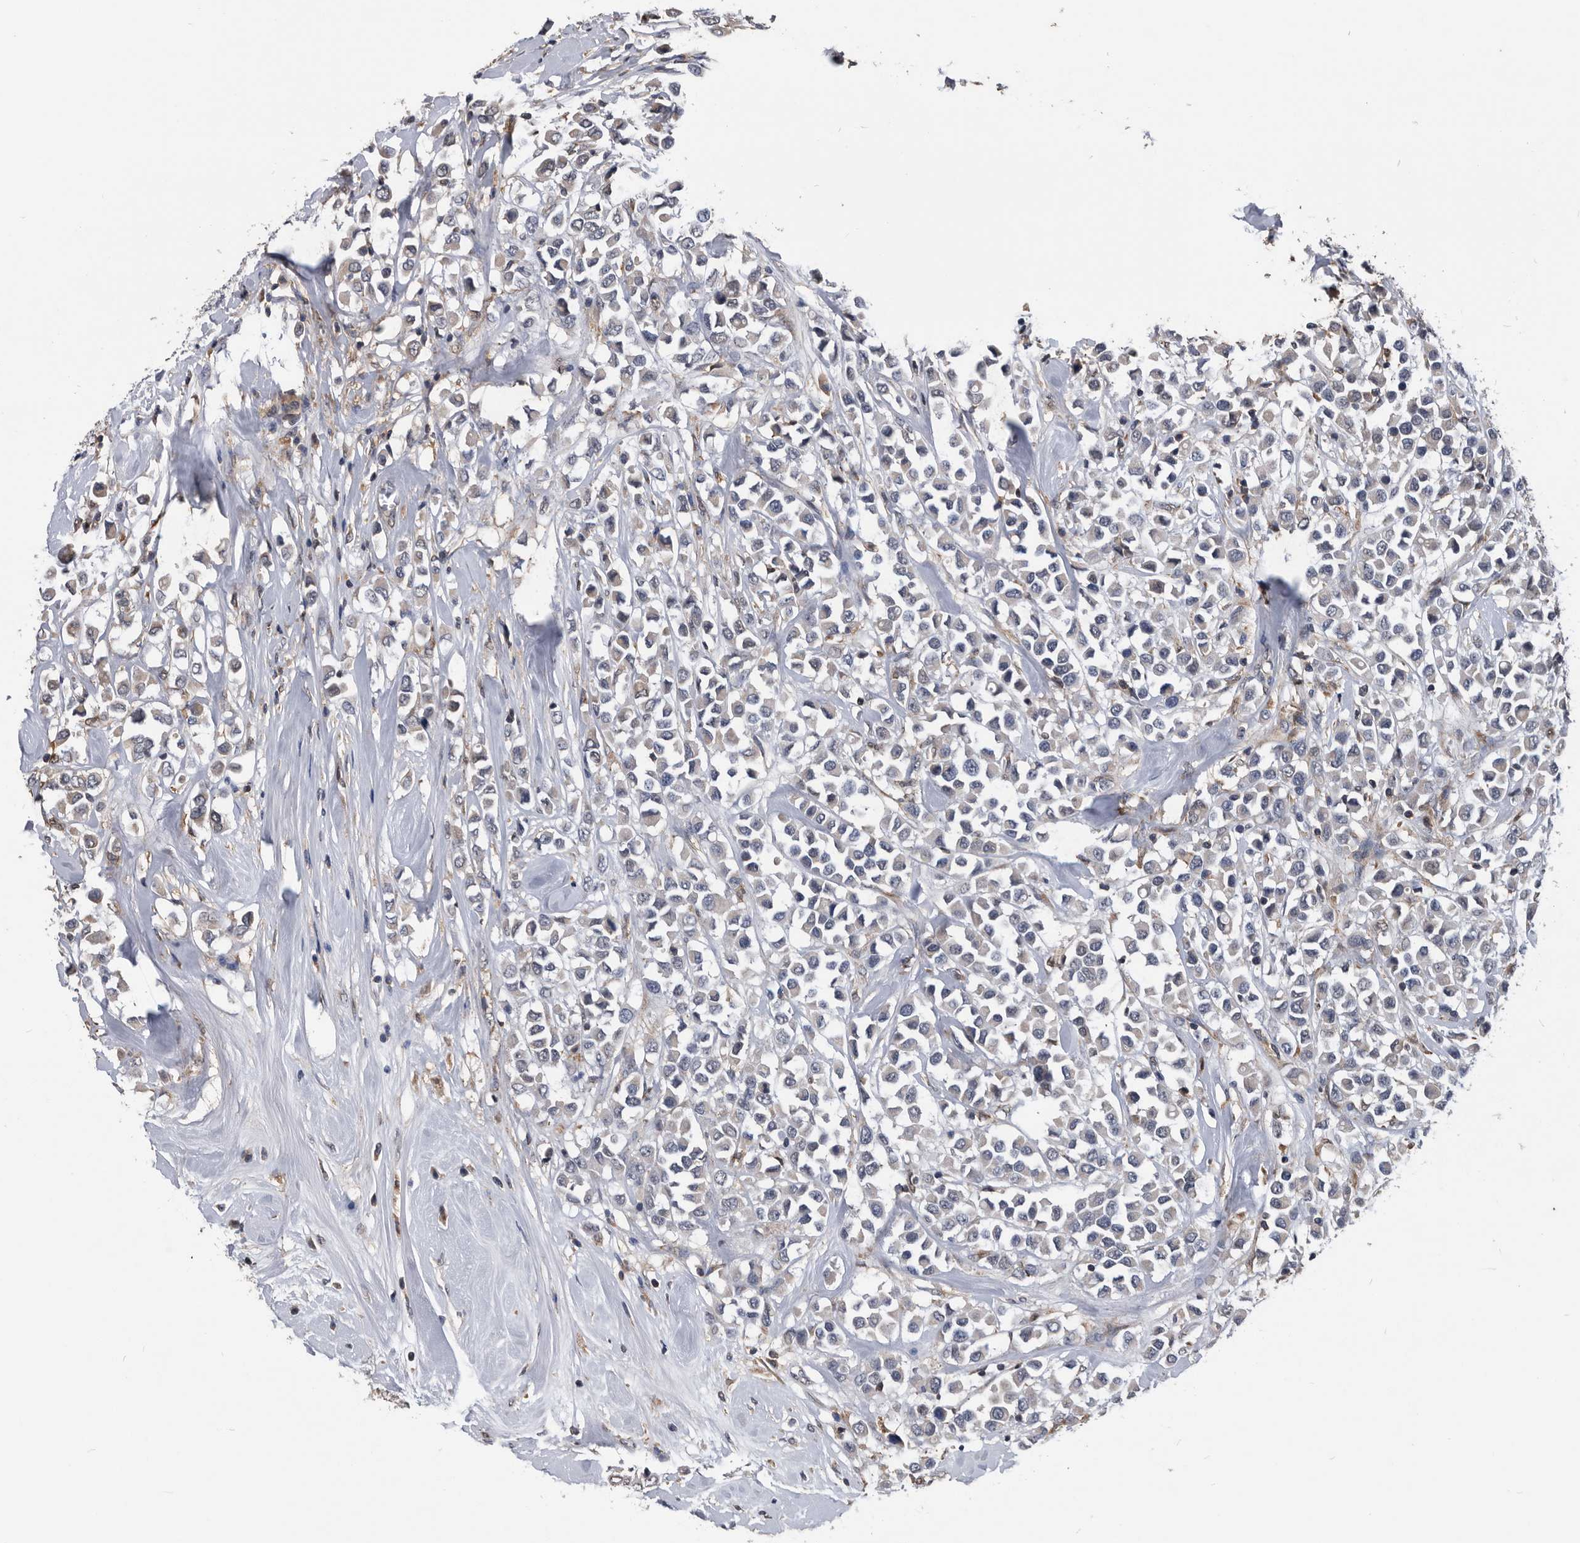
{"staining": {"intensity": "weak", "quantity": "<25%", "location": "cytoplasmic/membranous"}, "tissue": "breast cancer", "cell_type": "Tumor cells", "image_type": "cancer", "snomed": [{"axis": "morphology", "description": "Duct carcinoma"}, {"axis": "topography", "description": "Breast"}], "caption": "IHC of breast cancer (intraductal carcinoma) demonstrates no positivity in tumor cells.", "gene": "NRBP1", "patient": {"sex": "female", "age": 61}}